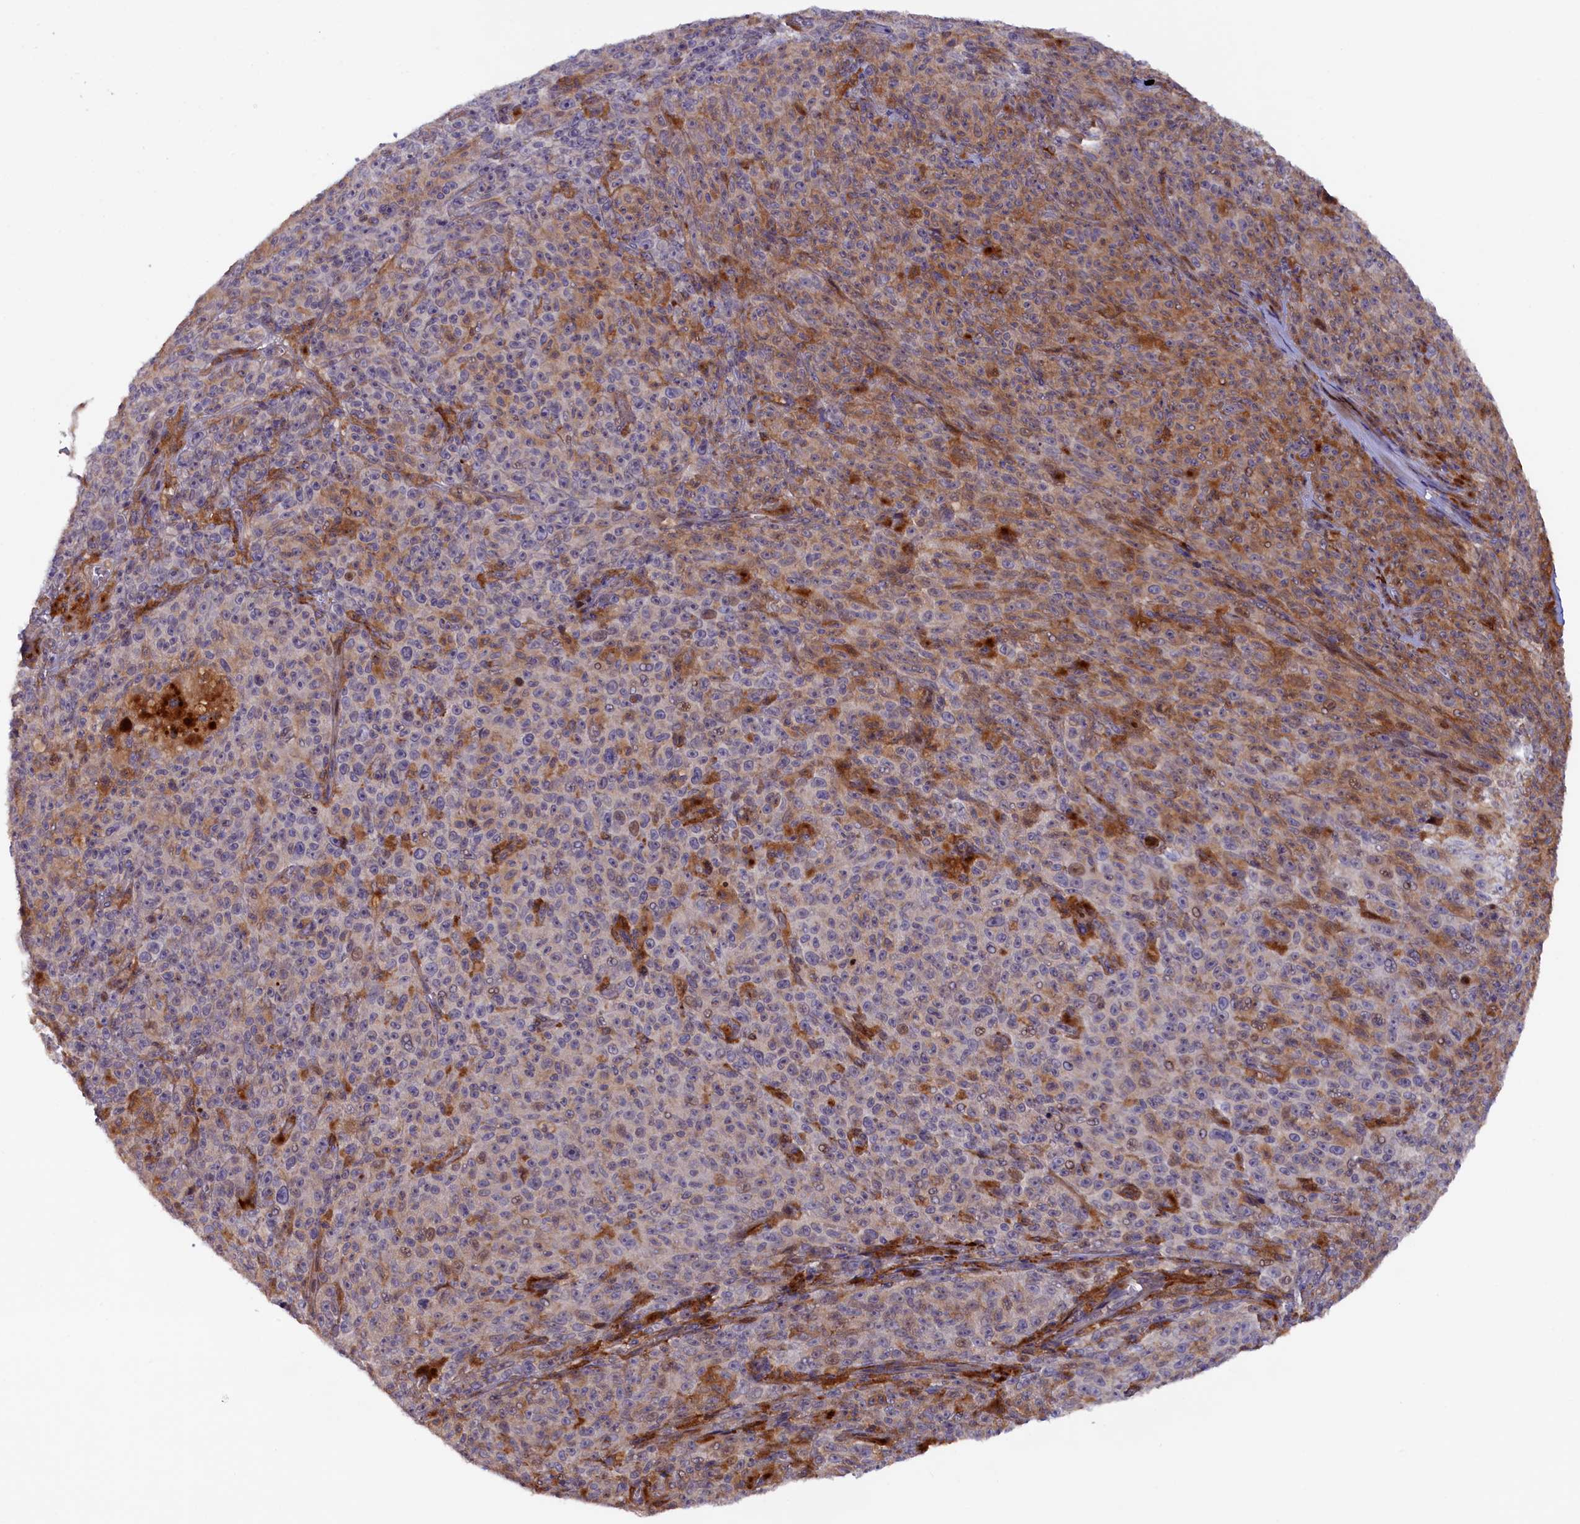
{"staining": {"intensity": "weak", "quantity": "25%-75%", "location": "cytoplasmic/membranous"}, "tissue": "melanoma", "cell_type": "Tumor cells", "image_type": "cancer", "snomed": [{"axis": "morphology", "description": "Malignant melanoma, NOS"}, {"axis": "topography", "description": "Skin"}], "caption": "Human melanoma stained with a protein marker displays weak staining in tumor cells.", "gene": "FERMT1", "patient": {"sex": "female", "age": 82}}